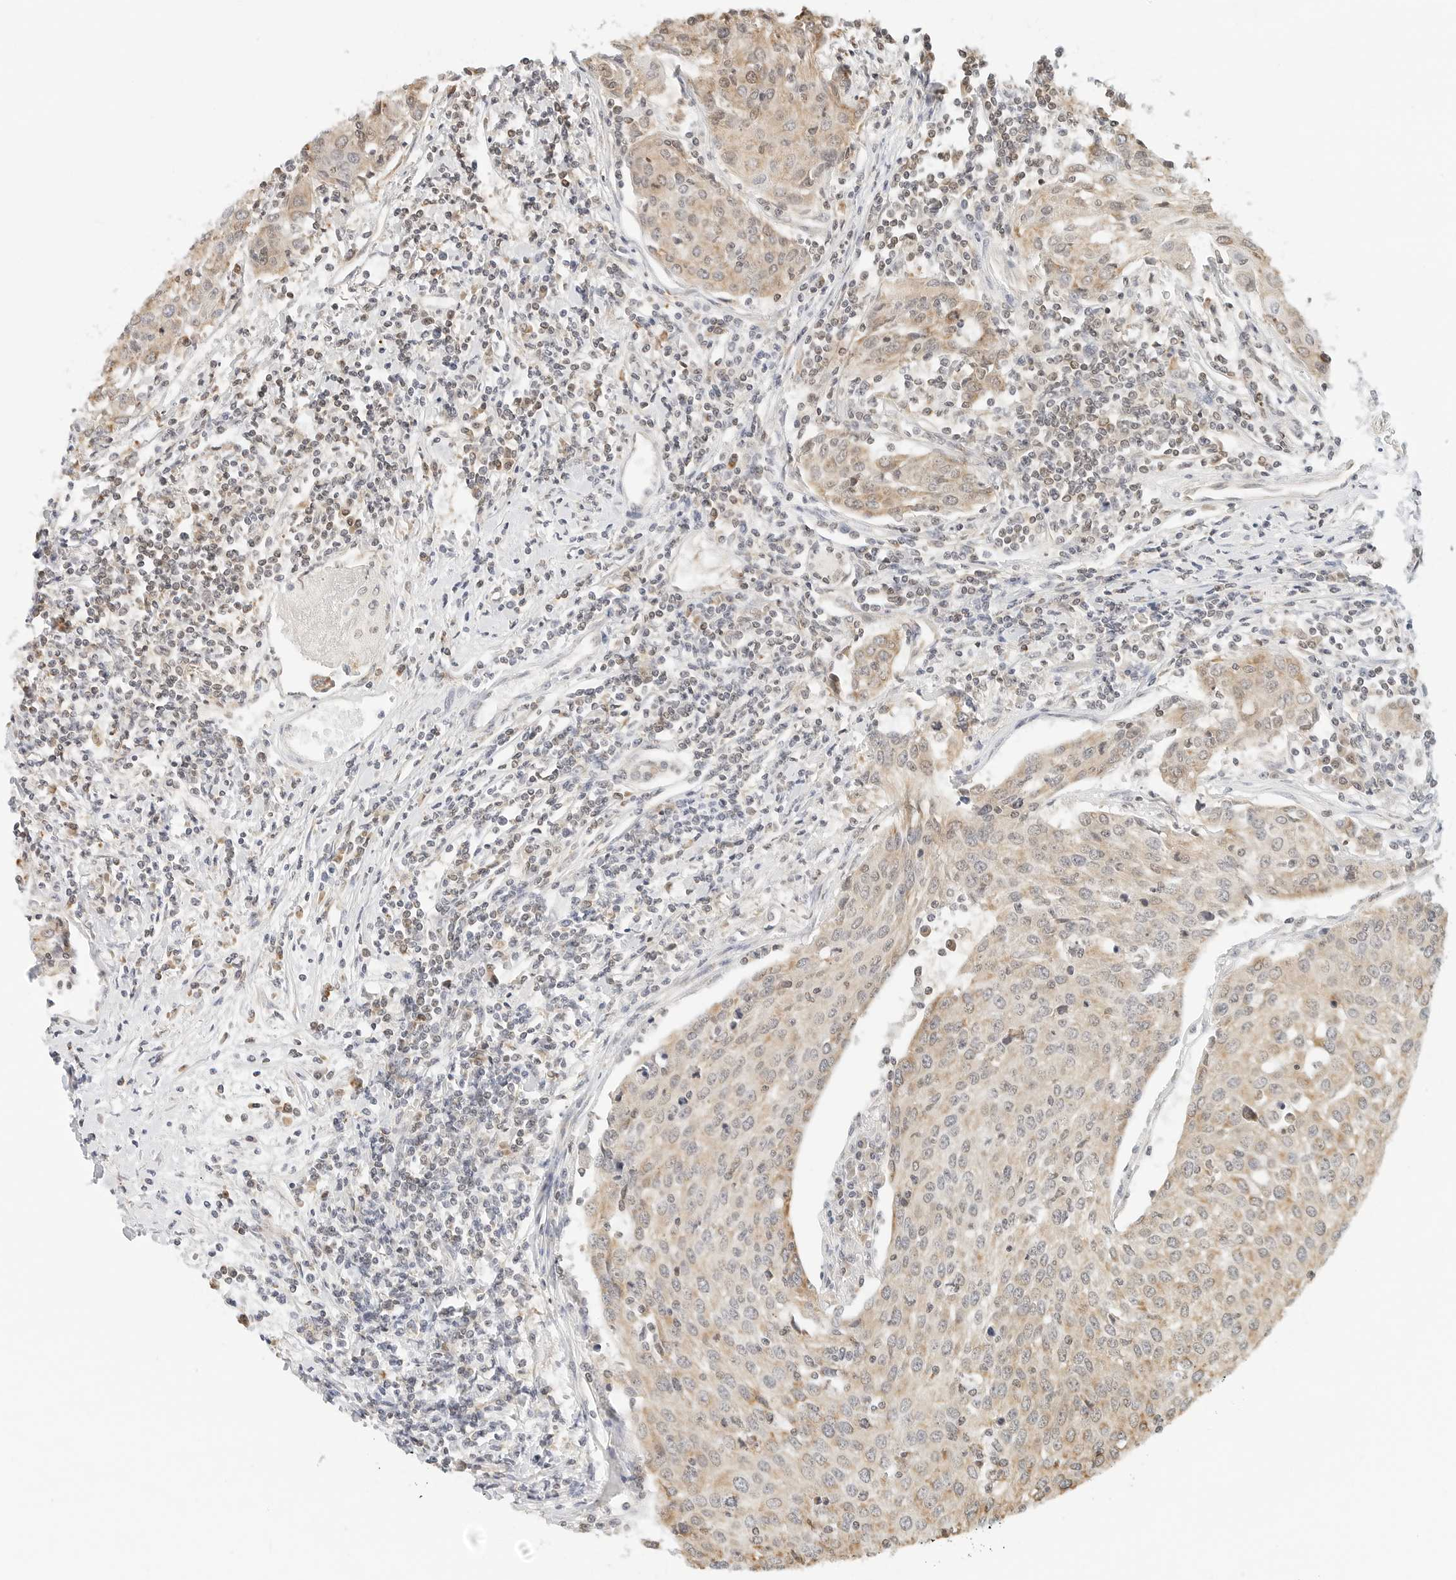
{"staining": {"intensity": "weak", "quantity": "25%-75%", "location": "cytoplasmic/membranous"}, "tissue": "urothelial cancer", "cell_type": "Tumor cells", "image_type": "cancer", "snomed": [{"axis": "morphology", "description": "Urothelial carcinoma, High grade"}, {"axis": "topography", "description": "Urinary bladder"}], "caption": "Human urothelial cancer stained with a brown dye shows weak cytoplasmic/membranous positive expression in about 25%-75% of tumor cells.", "gene": "ATL1", "patient": {"sex": "female", "age": 85}}